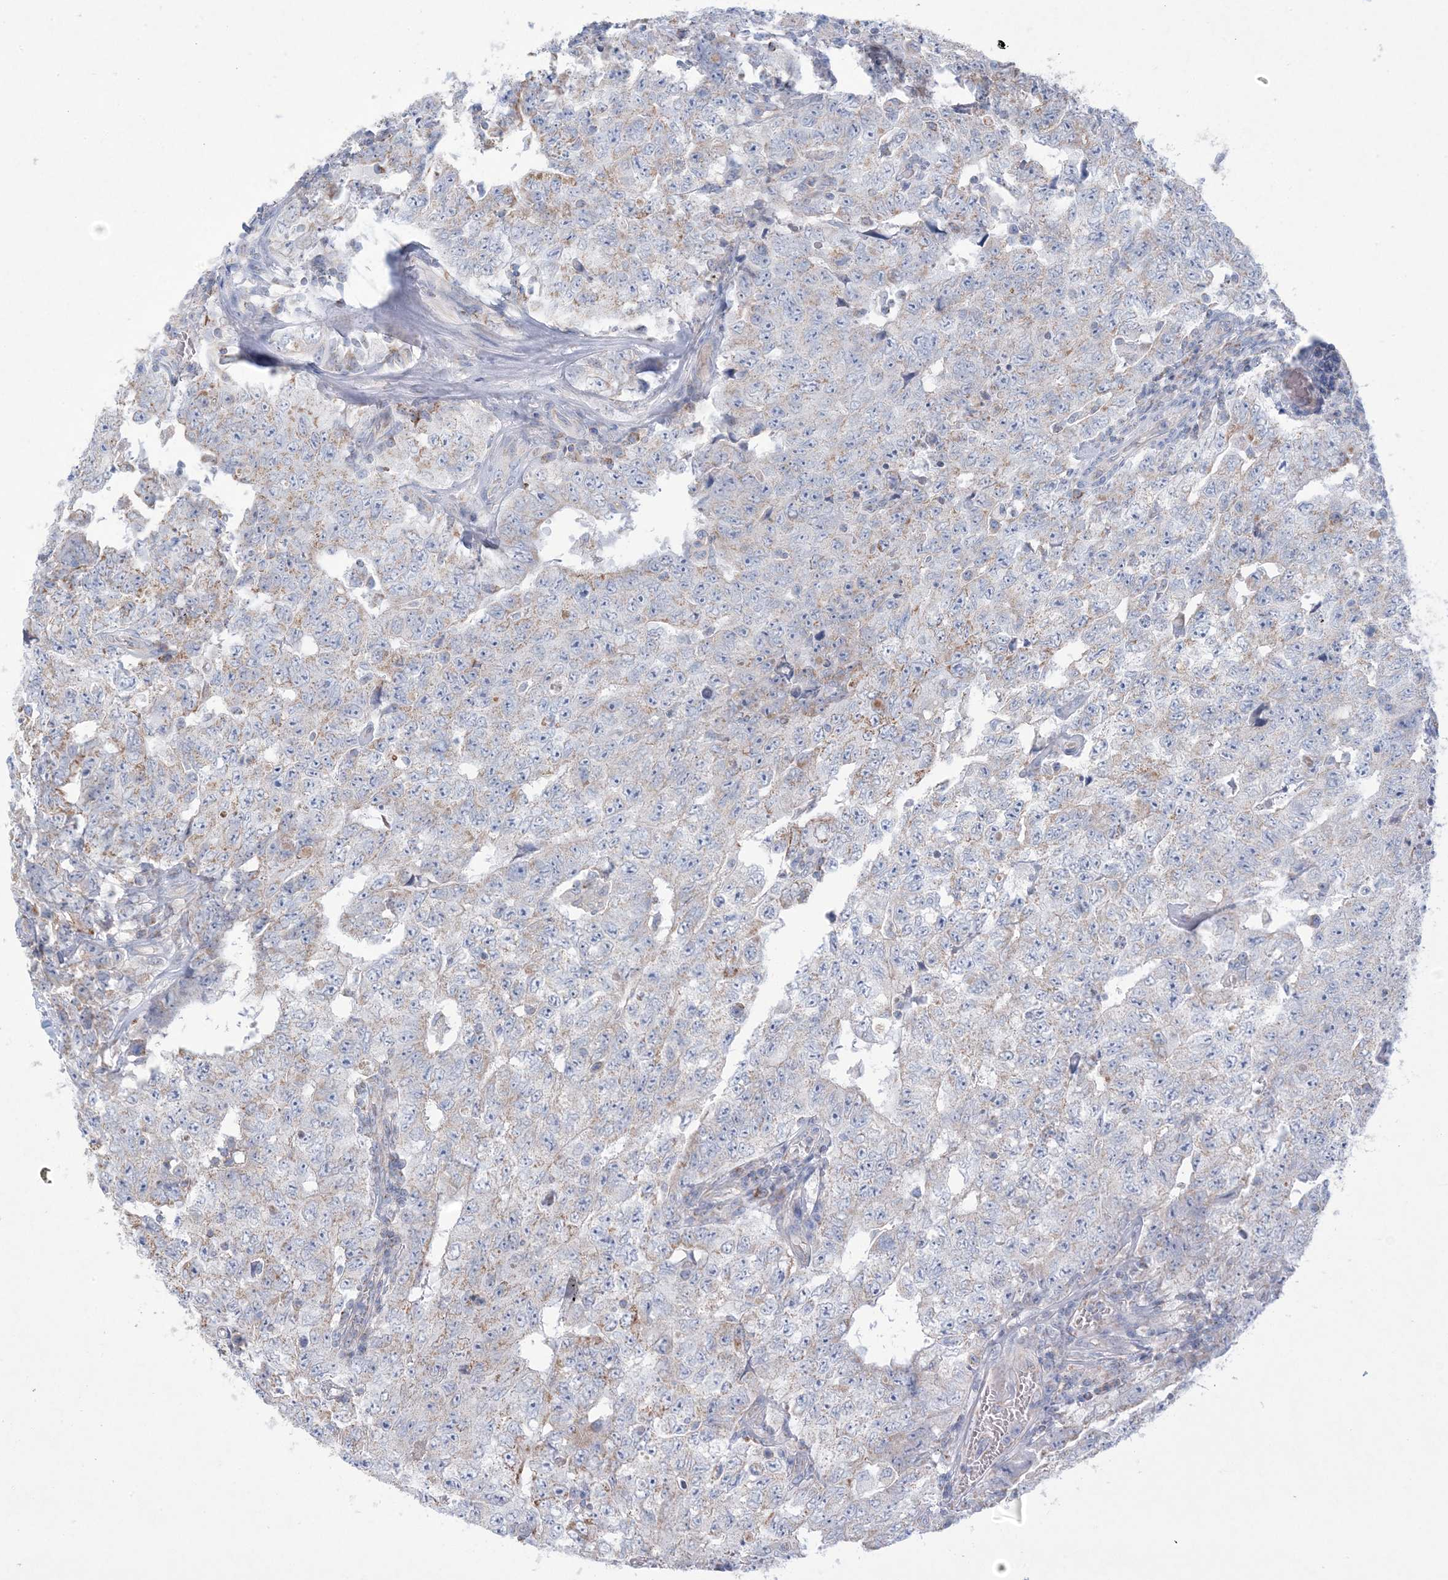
{"staining": {"intensity": "moderate", "quantity": "<25%", "location": "cytoplasmic/membranous"}, "tissue": "testis cancer", "cell_type": "Tumor cells", "image_type": "cancer", "snomed": [{"axis": "morphology", "description": "Carcinoma, Embryonal, NOS"}, {"axis": "topography", "description": "Testis"}], "caption": "Brown immunohistochemical staining in testis cancer demonstrates moderate cytoplasmic/membranous positivity in approximately <25% of tumor cells. (Stains: DAB in brown, nuclei in blue, Microscopy: brightfield microscopy at high magnification).", "gene": "KCTD6", "patient": {"sex": "male", "age": 26}}